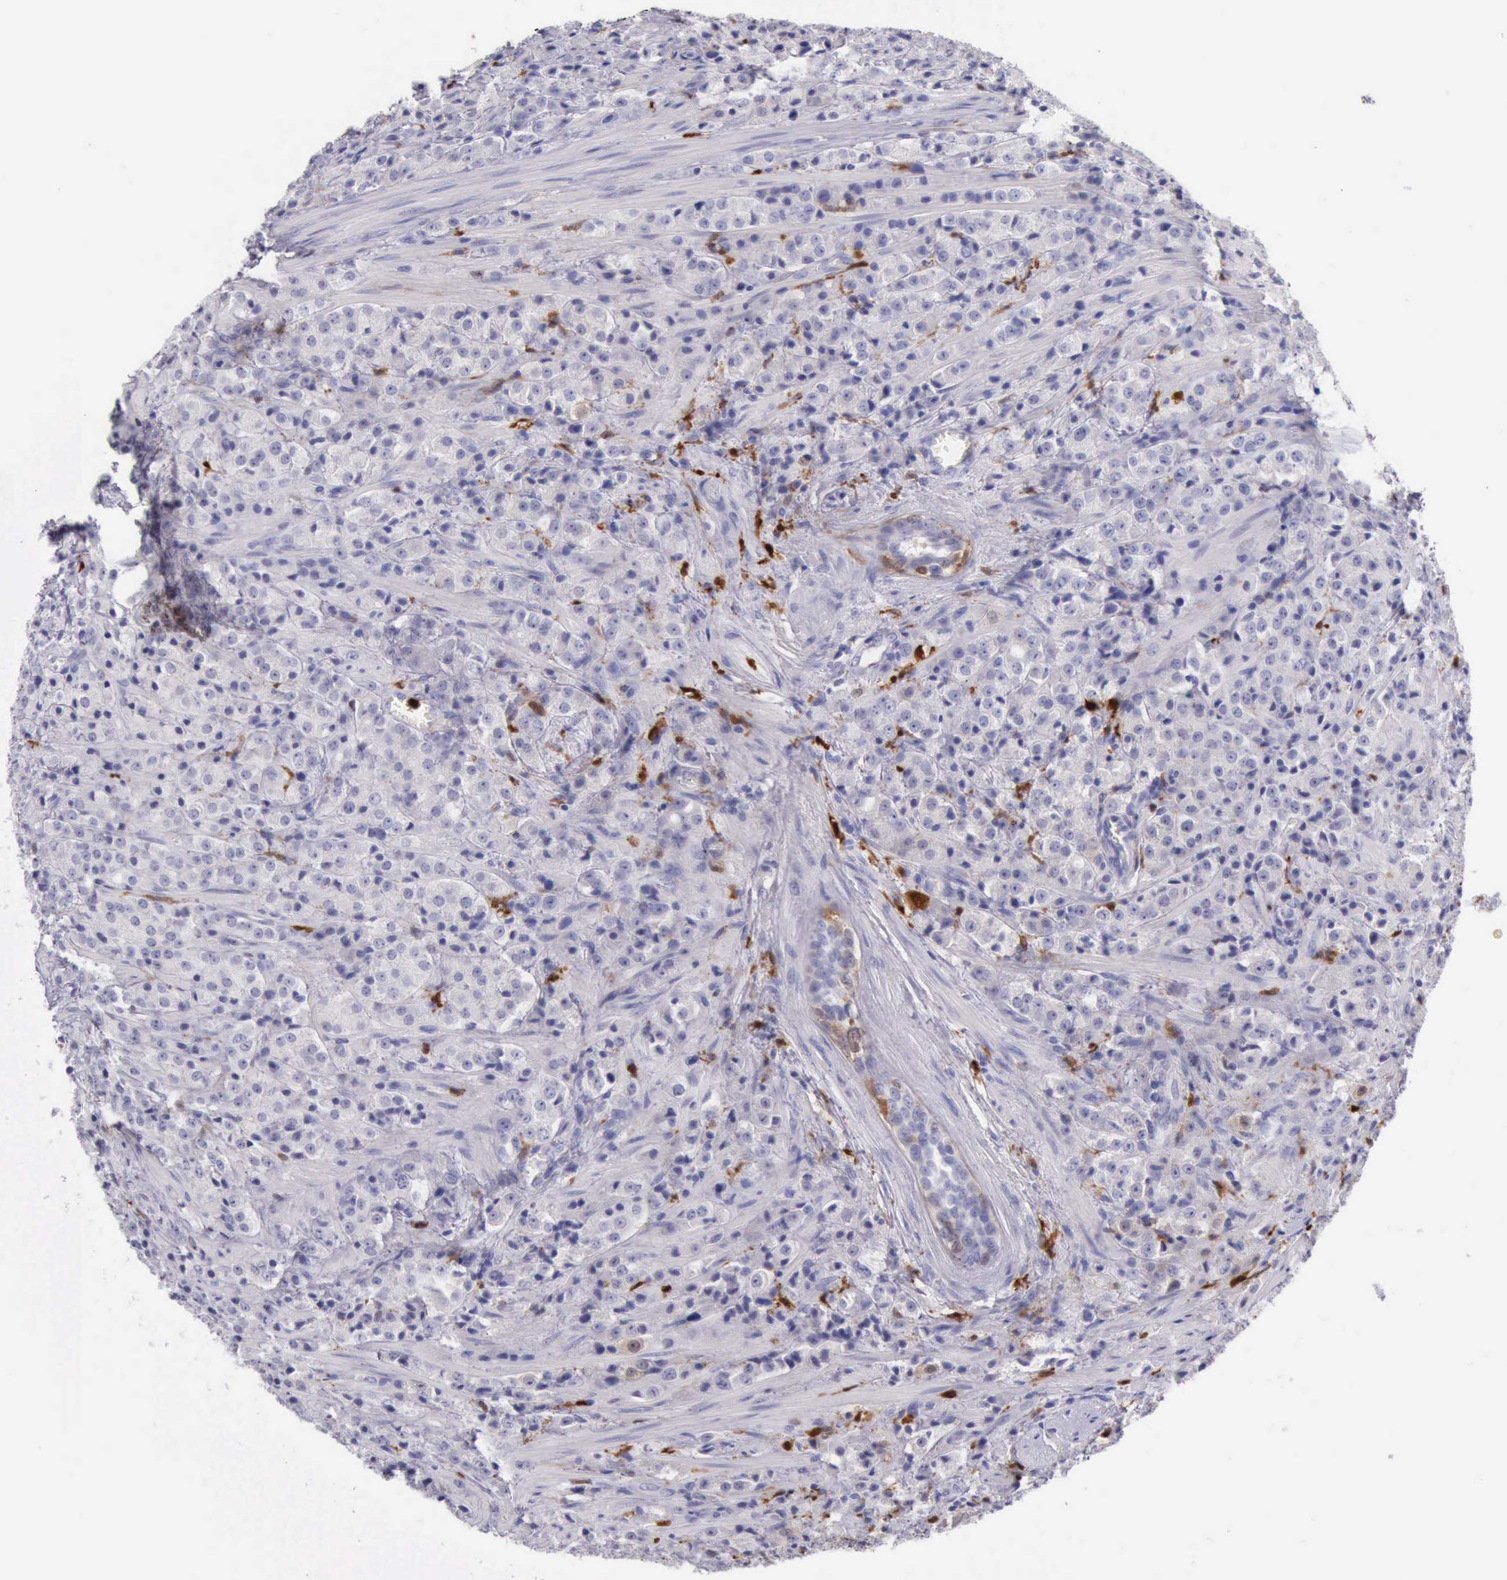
{"staining": {"intensity": "negative", "quantity": "none", "location": "none"}, "tissue": "prostate cancer", "cell_type": "Tumor cells", "image_type": "cancer", "snomed": [{"axis": "morphology", "description": "Adenocarcinoma, Medium grade"}, {"axis": "topography", "description": "Prostate"}], "caption": "A high-resolution image shows immunohistochemistry (IHC) staining of prostate medium-grade adenocarcinoma, which shows no significant positivity in tumor cells. (Stains: DAB IHC with hematoxylin counter stain, Microscopy: brightfield microscopy at high magnification).", "gene": "CSTA", "patient": {"sex": "male", "age": 70}}